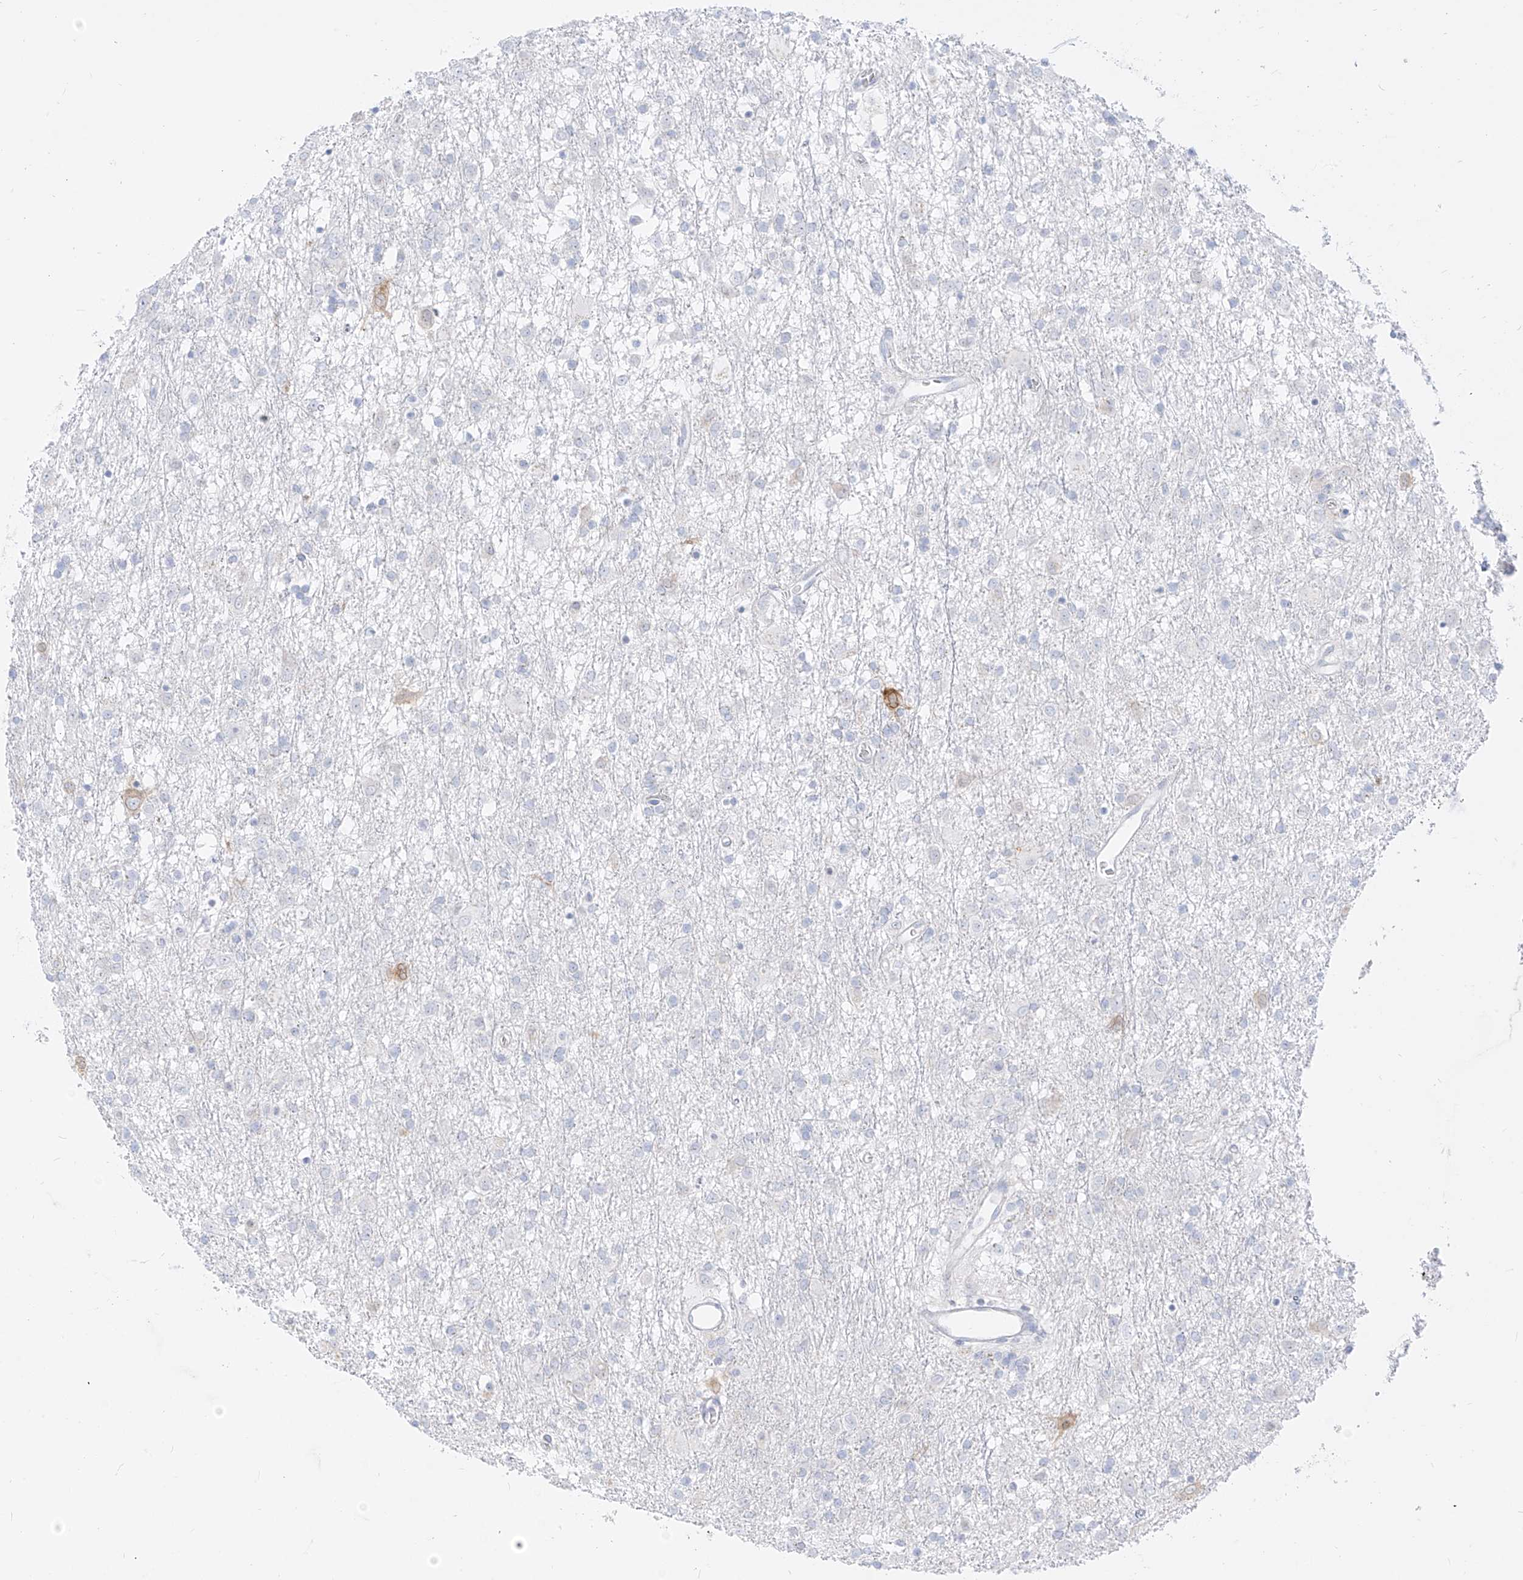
{"staining": {"intensity": "negative", "quantity": "none", "location": "none"}, "tissue": "glioma", "cell_type": "Tumor cells", "image_type": "cancer", "snomed": [{"axis": "morphology", "description": "Glioma, malignant, Low grade"}, {"axis": "topography", "description": "Brain"}], "caption": "A histopathology image of human malignant glioma (low-grade) is negative for staining in tumor cells.", "gene": "SYTL3", "patient": {"sex": "male", "age": 65}}